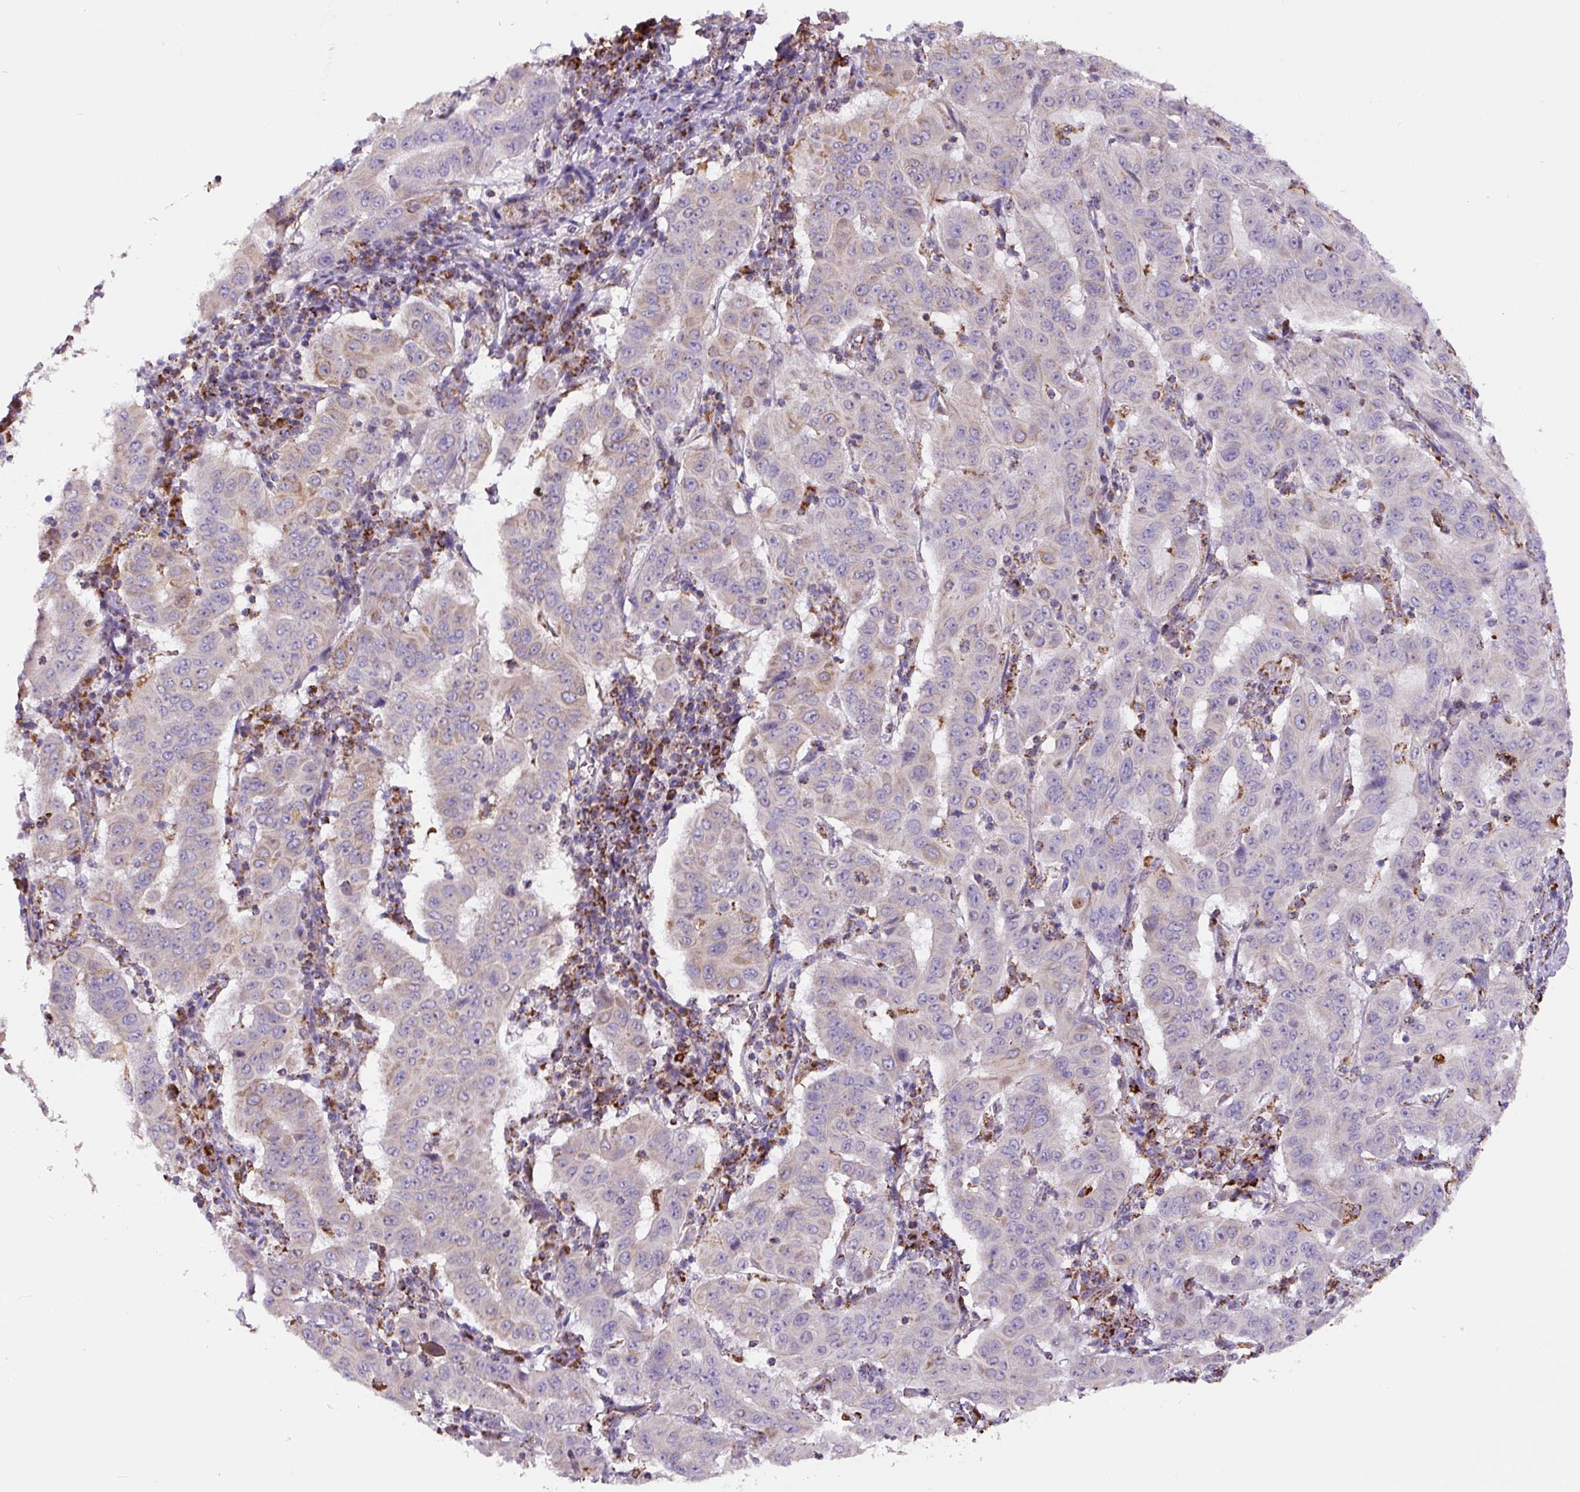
{"staining": {"intensity": "moderate", "quantity": "<25%", "location": "cytoplasmic/membranous"}, "tissue": "pancreatic cancer", "cell_type": "Tumor cells", "image_type": "cancer", "snomed": [{"axis": "morphology", "description": "Adenocarcinoma, NOS"}, {"axis": "topography", "description": "Pancreas"}], "caption": "Protein expression analysis of human pancreatic cancer reveals moderate cytoplasmic/membranous positivity in about <25% of tumor cells.", "gene": "MT-CO2", "patient": {"sex": "male", "age": 63}}